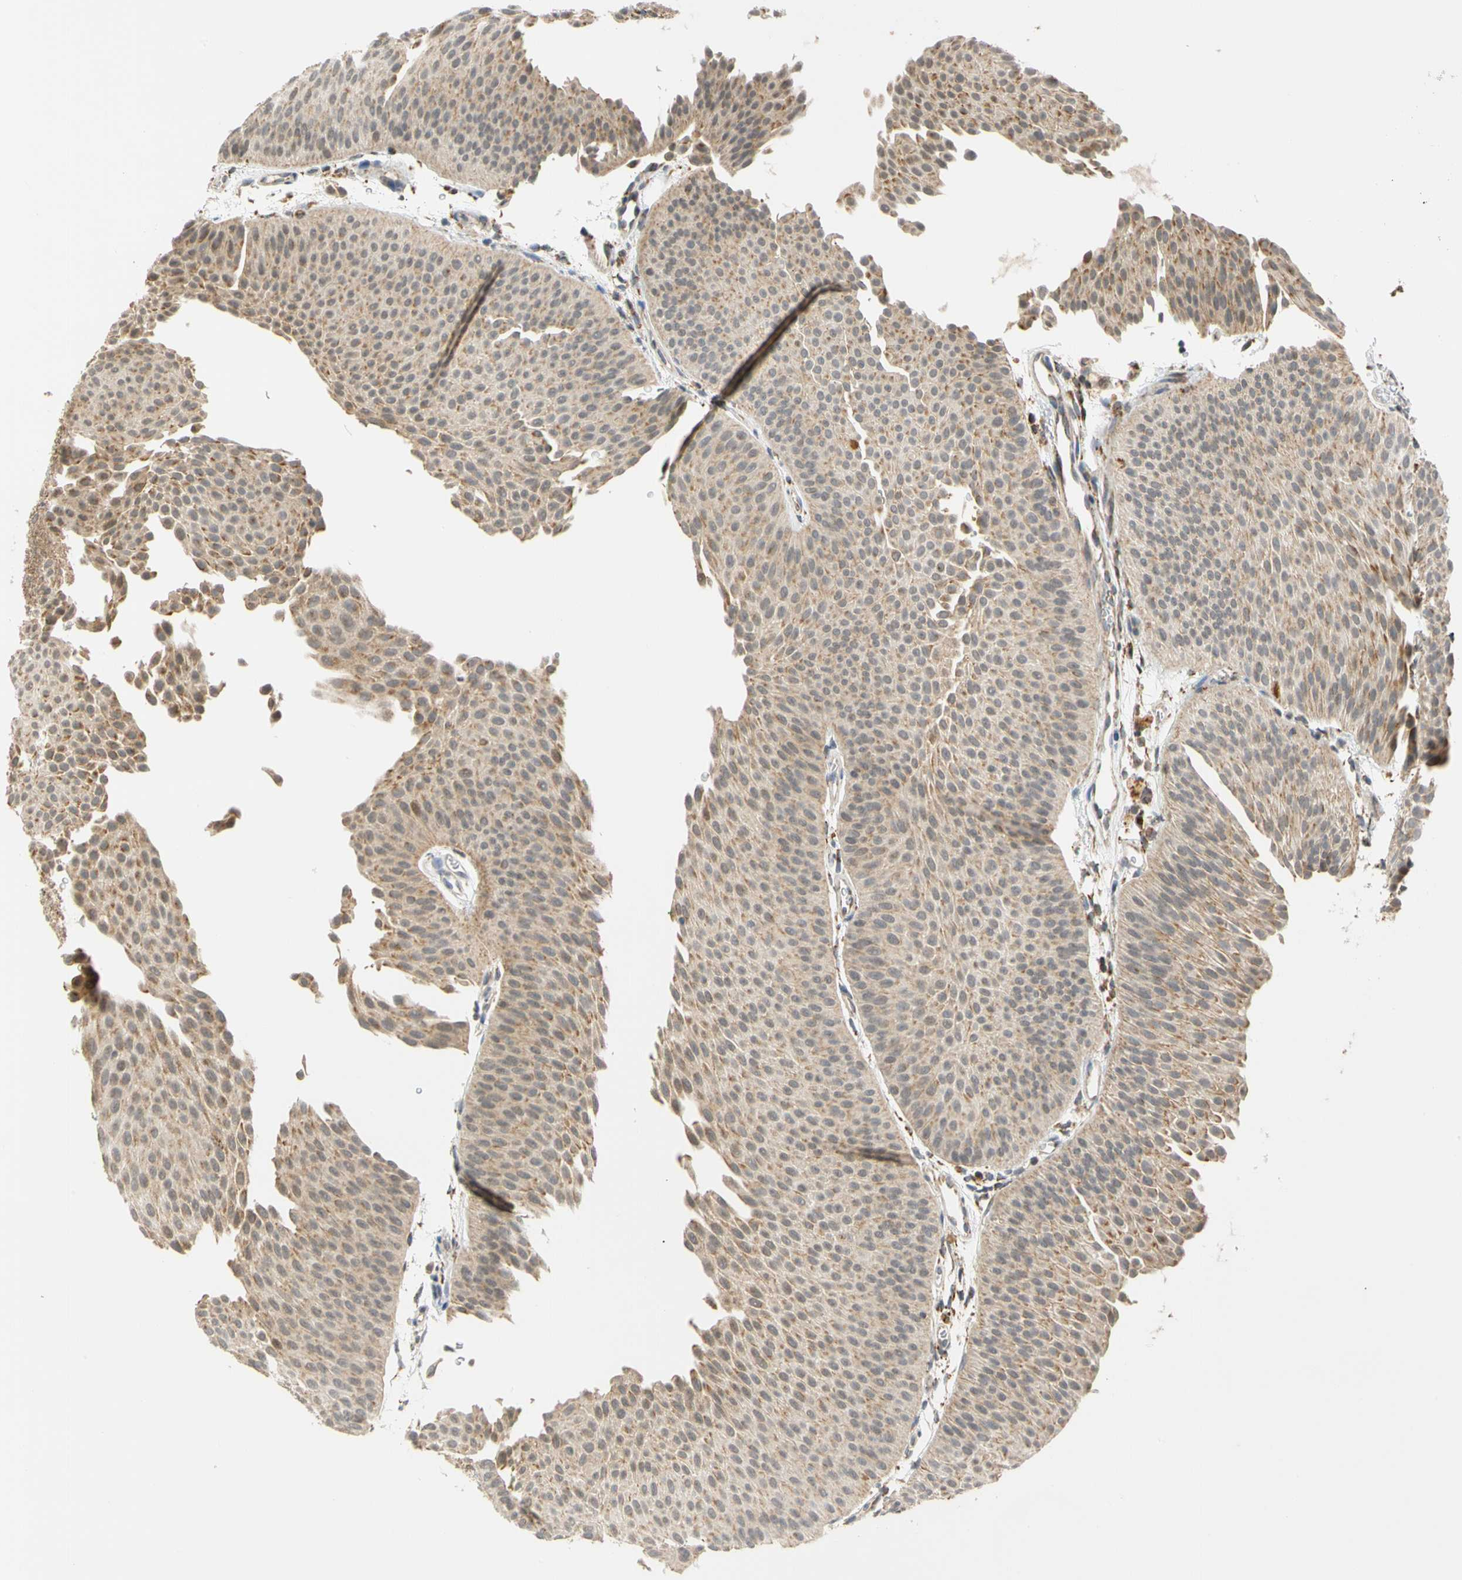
{"staining": {"intensity": "weak", "quantity": "25%-75%", "location": "cytoplasmic/membranous"}, "tissue": "urothelial cancer", "cell_type": "Tumor cells", "image_type": "cancer", "snomed": [{"axis": "morphology", "description": "Urothelial carcinoma, Low grade"}, {"axis": "topography", "description": "Urinary bladder"}], "caption": "Human urothelial cancer stained with a brown dye exhibits weak cytoplasmic/membranous positive positivity in about 25%-75% of tumor cells.", "gene": "SFXN3", "patient": {"sex": "female", "age": 60}}